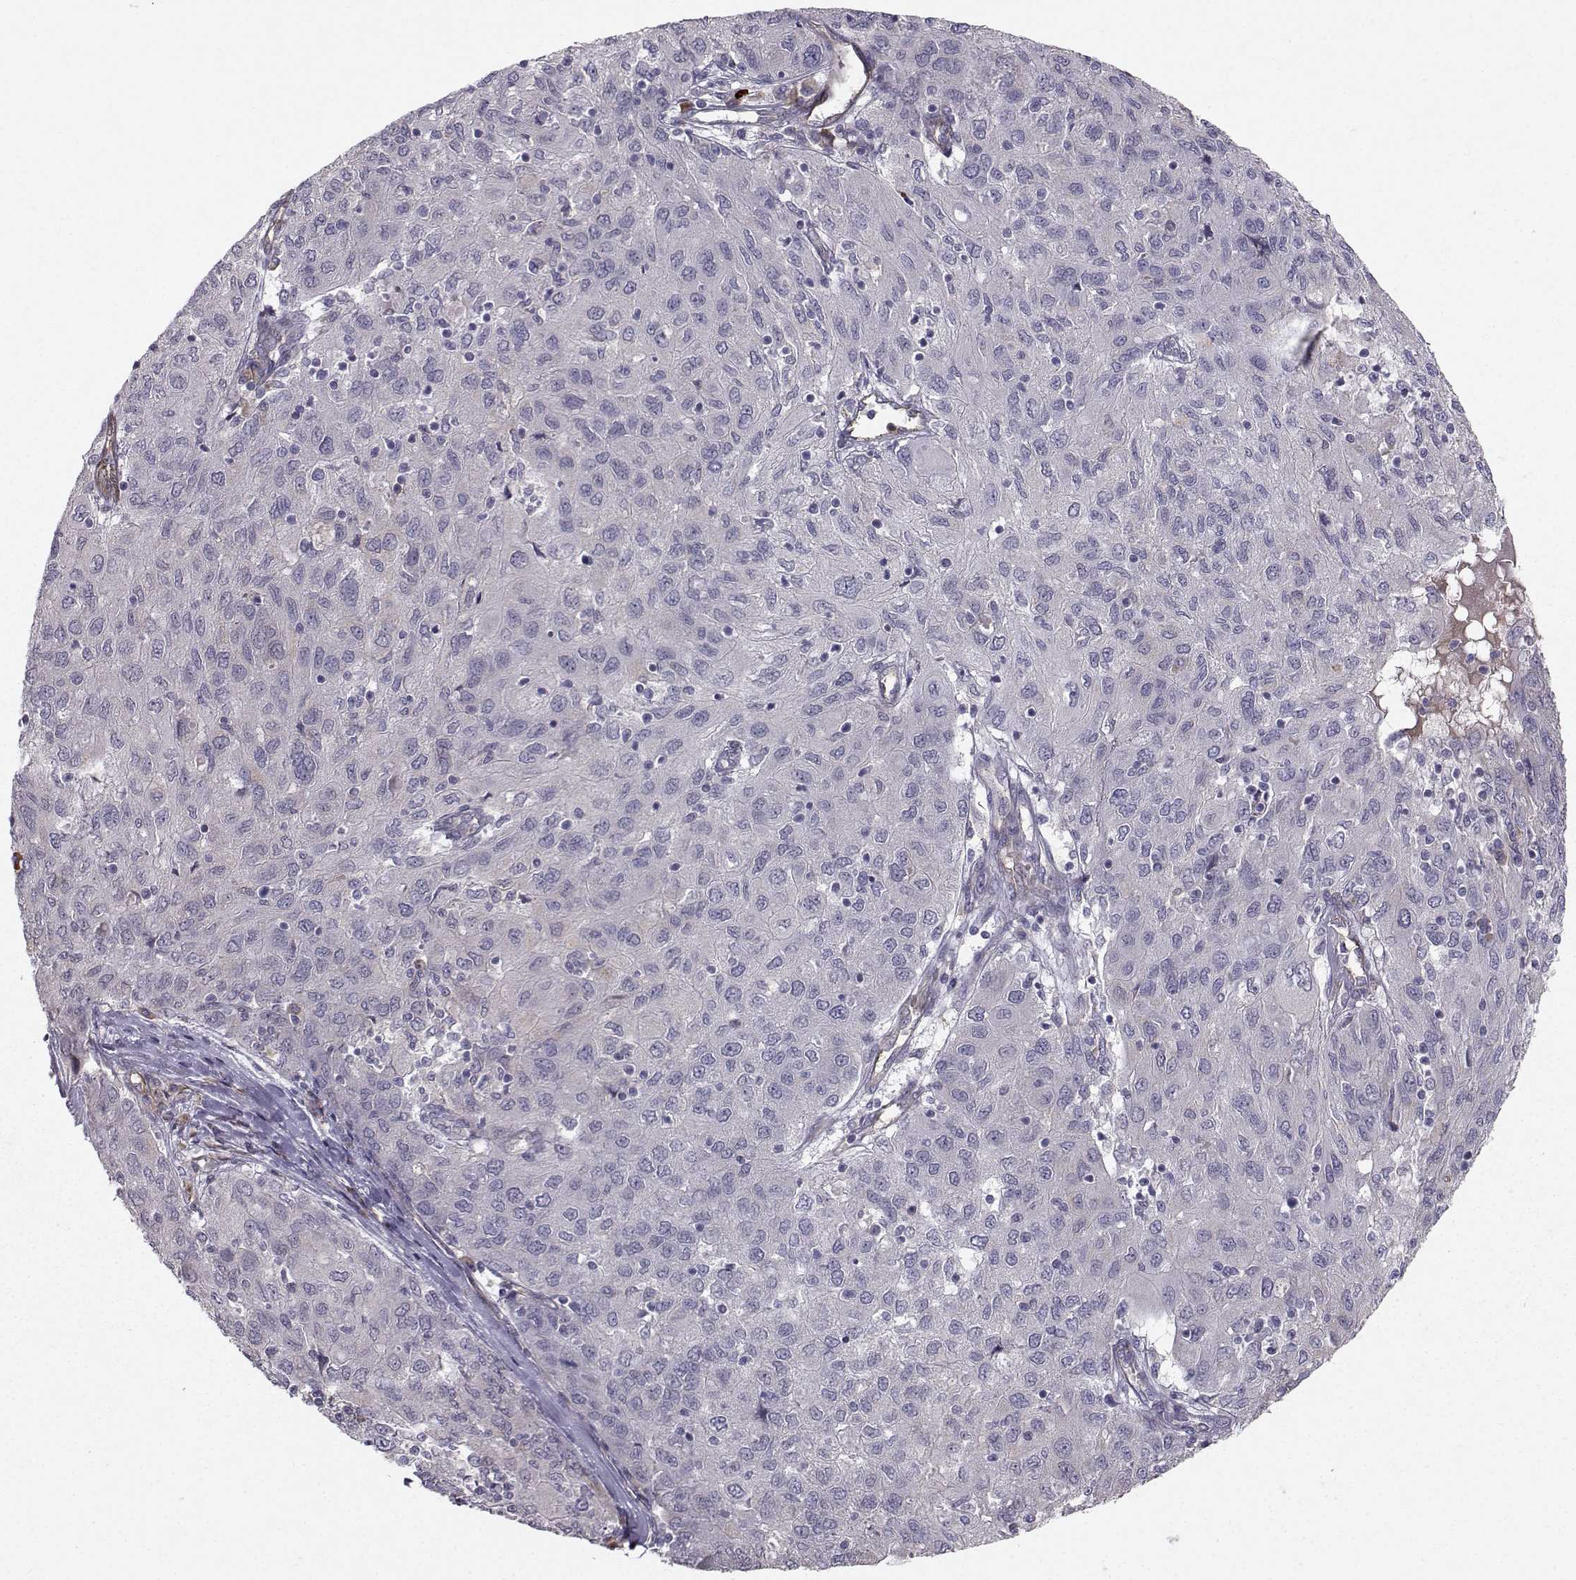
{"staining": {"intensity": "negative", "quantity": "none", "location": "none"}, "tissue": "ovarian cancer", "cell_type": "Tumor cells", "image_type": "cancer", "snomed": [{"axis": "morphology", "description": "Carcinoma, endometroid"}, {"axis": "topography", "description": "Ovary"}], "caption": "The micrograph displays no staining of tumor cells in ovarian endometroid carcinoma.", "gene": "OPRD1", "patient": {"sex": "female", "age": 50}}